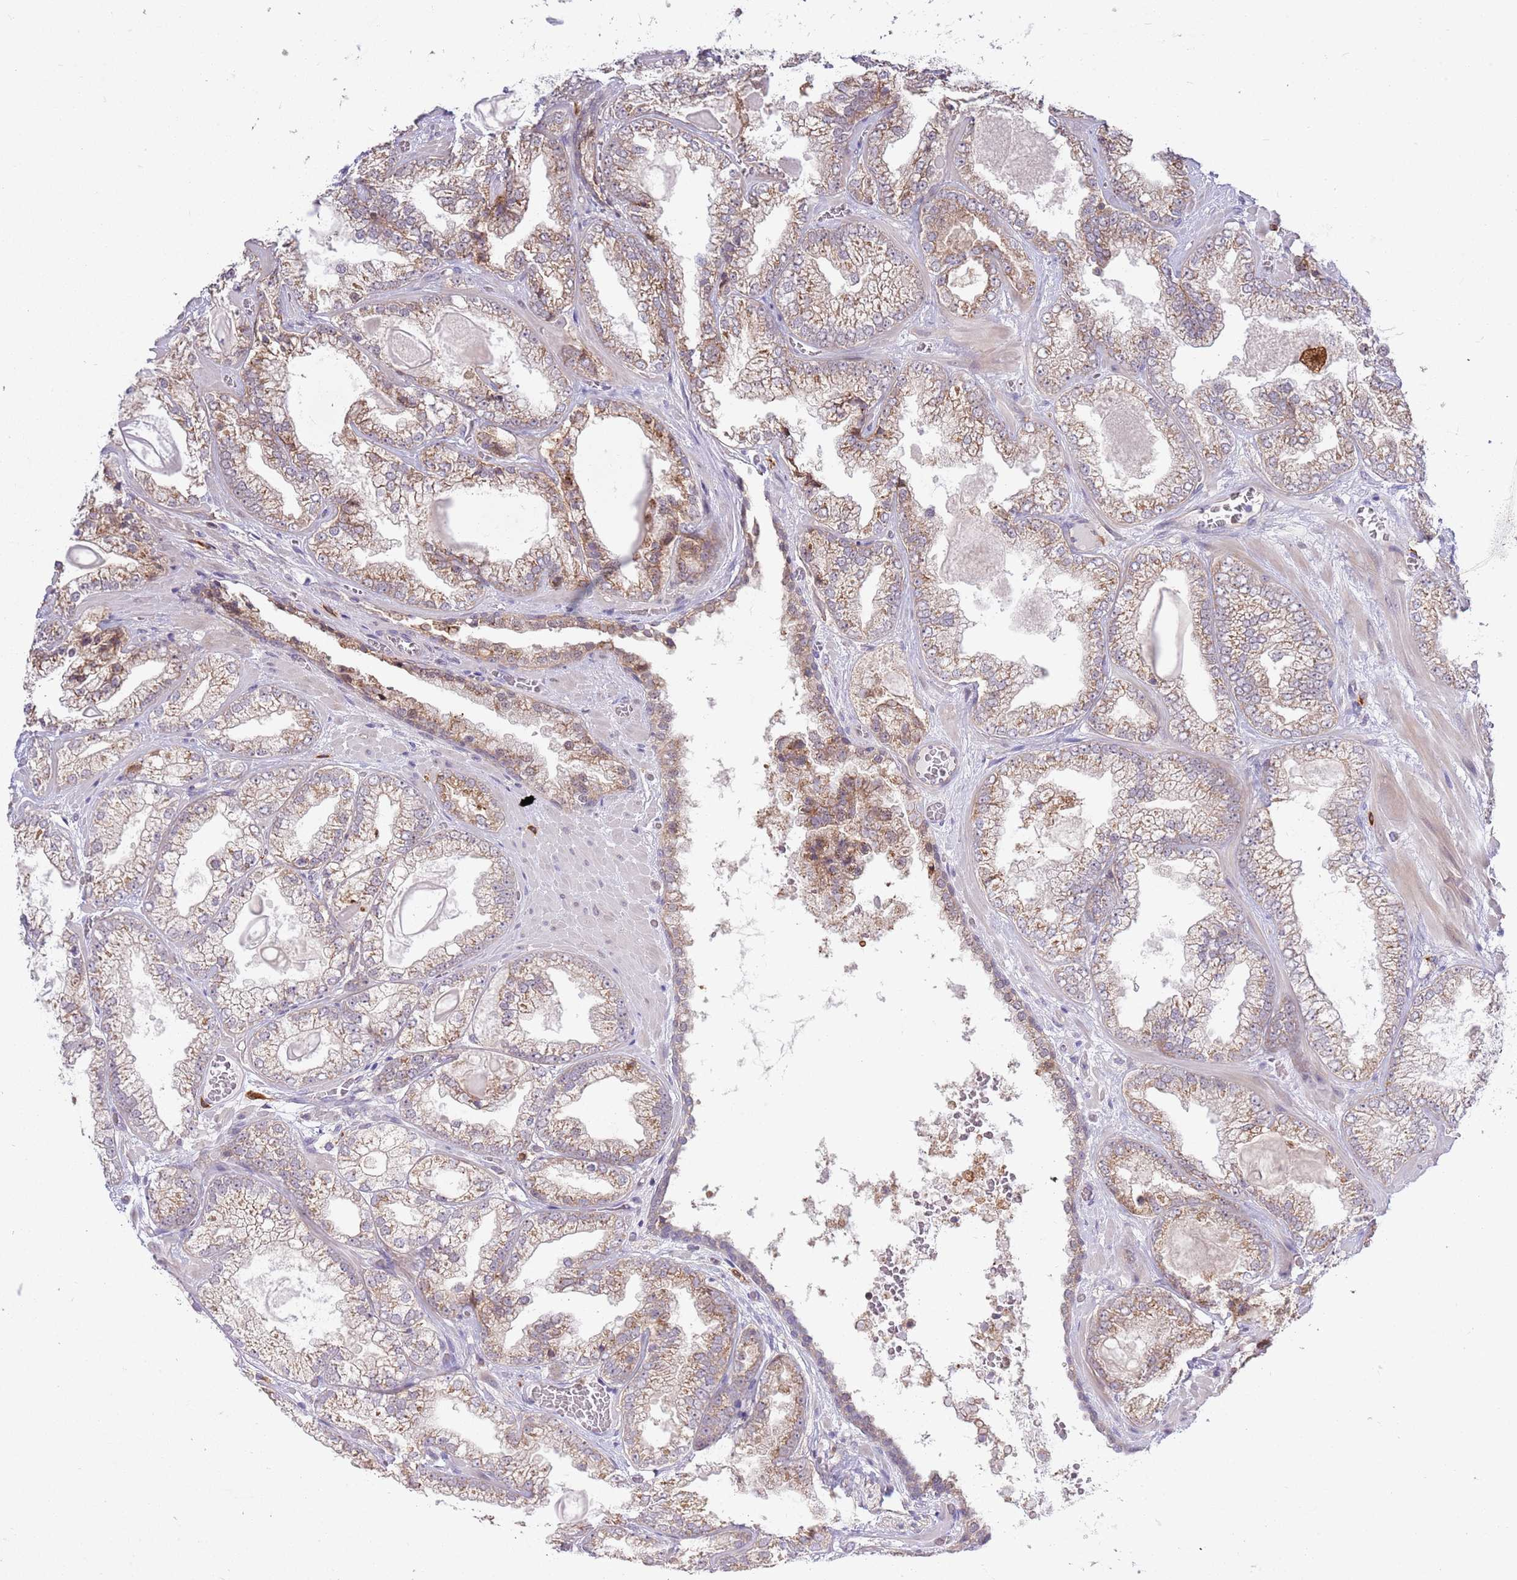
{"staining": {"intensity": "moderate", "quantity": "<25%", "location": "cytoplasmic/membranous"}, "tissue": "prostate cancer", "cell_type": "Tumor cells", "image_type": "cancer", "snomed": [{"axis": "morphology", "description": "Adenocarcinoma, Low grade"}, {"axis": "topography", "description": "Prostate"}], "caption": "The micrograph demonstrates staining of prostate cancer, revealing moderate cytoplasmic/membranous protein positivity (brown color) within tumor cells.", "gene": "CCNJL", "patient": {"sex": "male", "age": 57}}